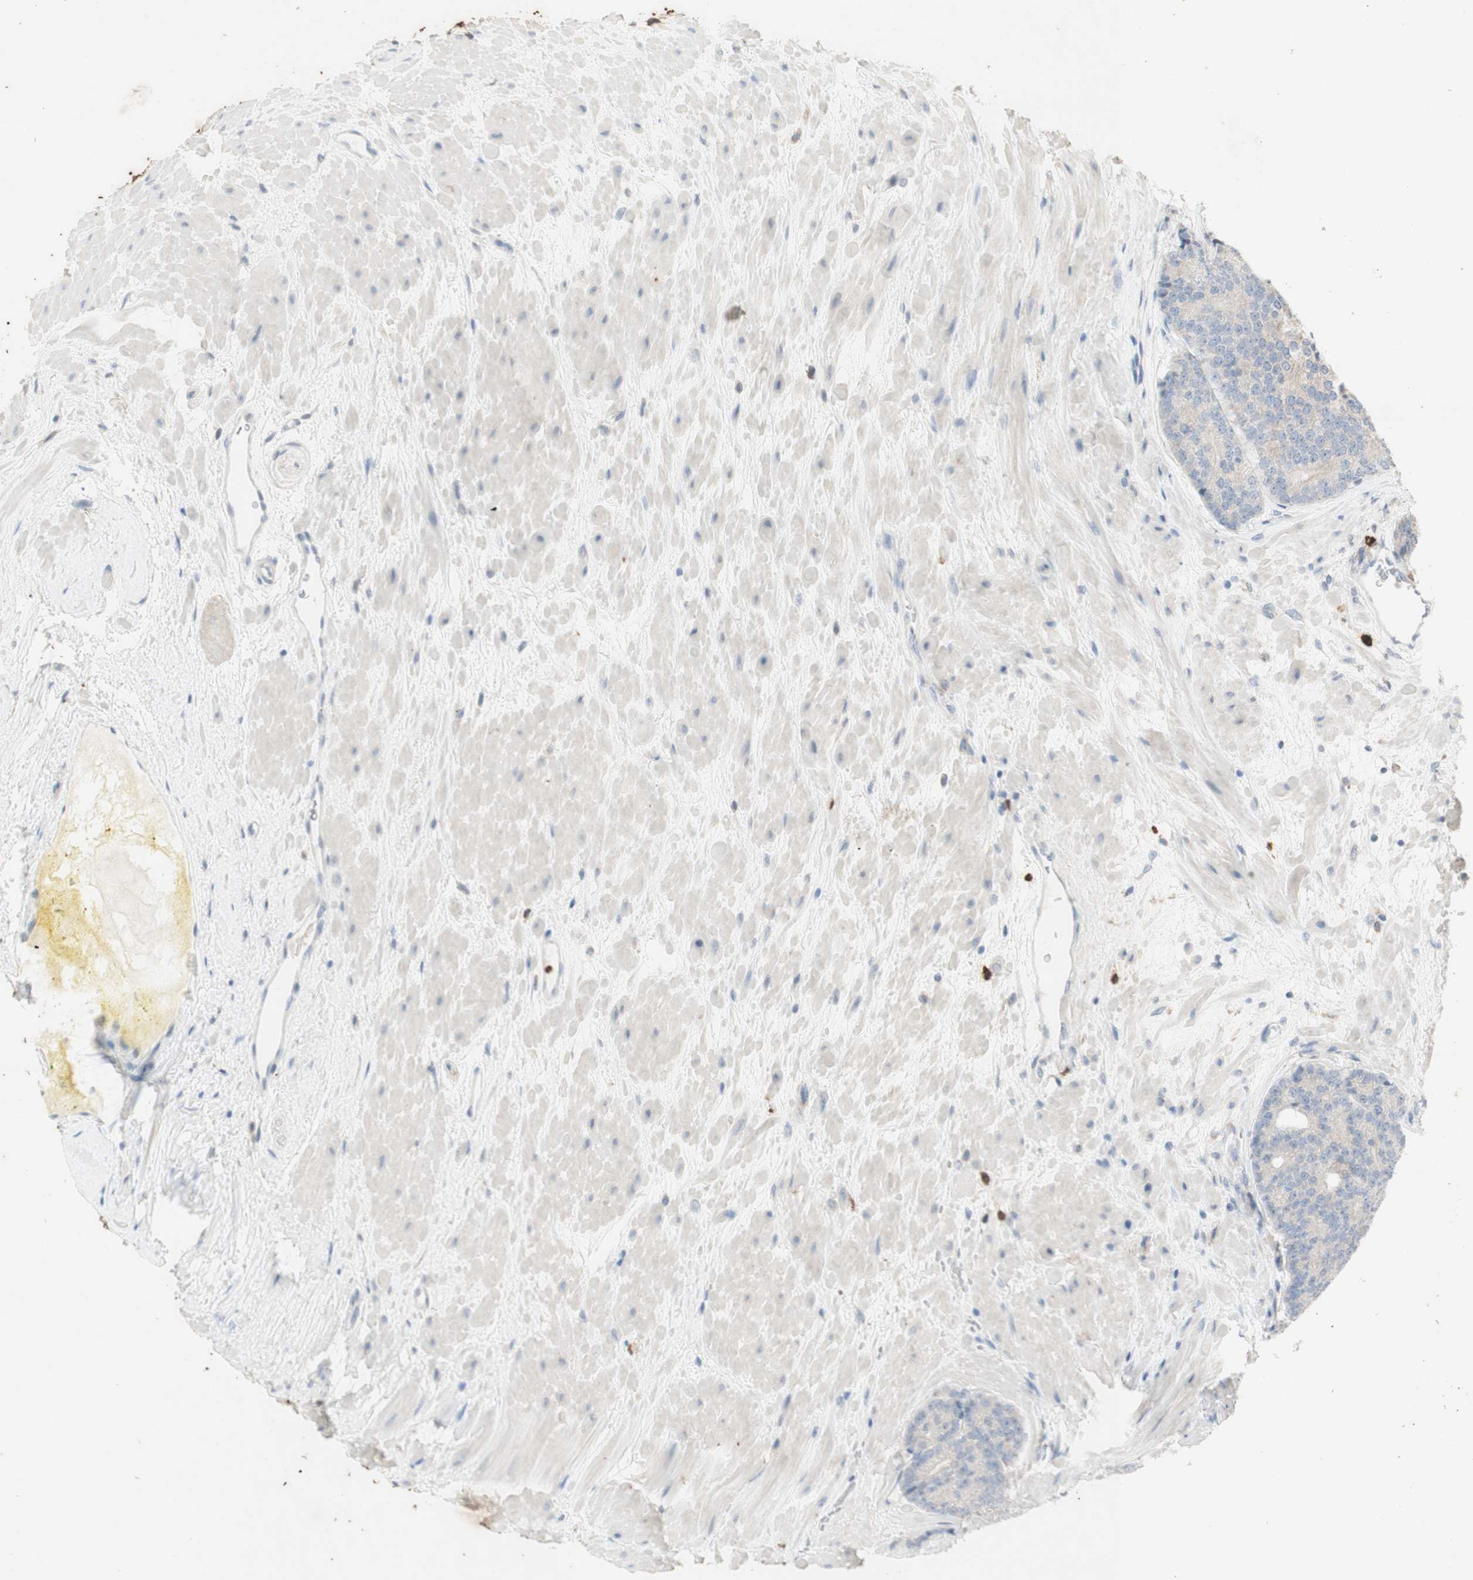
{"staining": {"intensity": "negative", "quantity": "none", "location": "none"}, "tissue": "prostate cancer", "cell_type": "Tumor cells", "image_type": "cancer", "snomed": [{"axis": "morphology", "description": "Adenocarcinoma, High grade"}, {"axis": "topography", "description": "Prostate"}], "caption": "Immunohistochemical staining of human high-grade adenocarcinoma (prostate) reveals no significant positivity in tumor cells. (Immunohistochemistry (ihc), brightfield microscopy, high magnification).", "gene": "ATP6V1B1", "patient": {"sex": "male", "age": 61}}